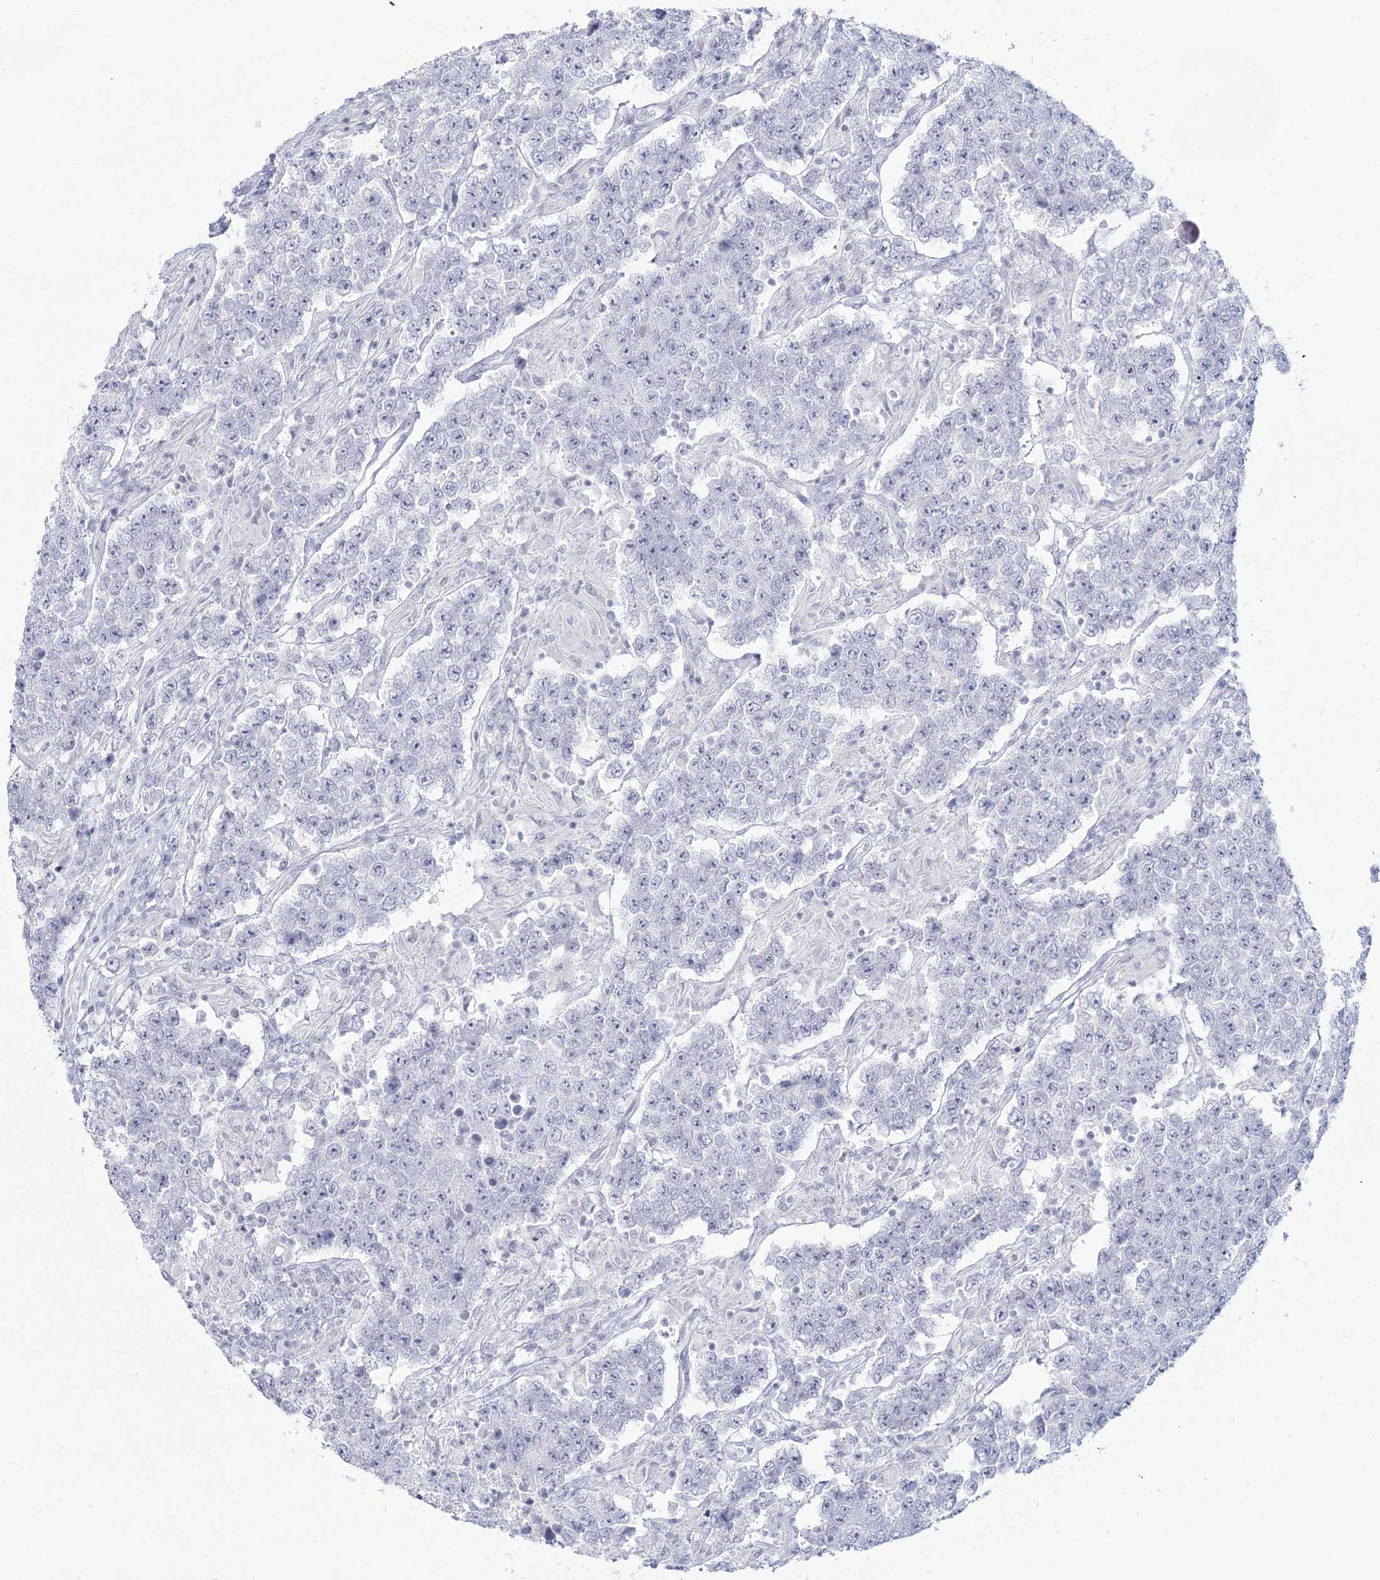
{"staining": {"intensity": "negative", "quantity": "none", "location": "none"}, "tissue": "testis cancer", "cell_type": "Tumor cells", "image_type": "cancer", "snomed": [{"axis": "morphology", "description": "Normal tissue, NOS"}, {"axis": "morphology", "description": "Urothelial carcinoma, High grade"}, {"axis": "morphology", "description": "Seminoma, NOS"}, {"axis": "morphology", "description": "Carcinoma, Embryonal, NOS"}, {"axis": "topography", "description": "Urinary bladder"}, {"axis": "topography", "description": "Testis"}], "caption": "This is a photomicrograph of immunohistochemistry staining of testis embryonal carcinoma, which shows no positivity in tumor cells.", "gene": "SLC6A19", "patient": {"sex": "male", "age": 41}}